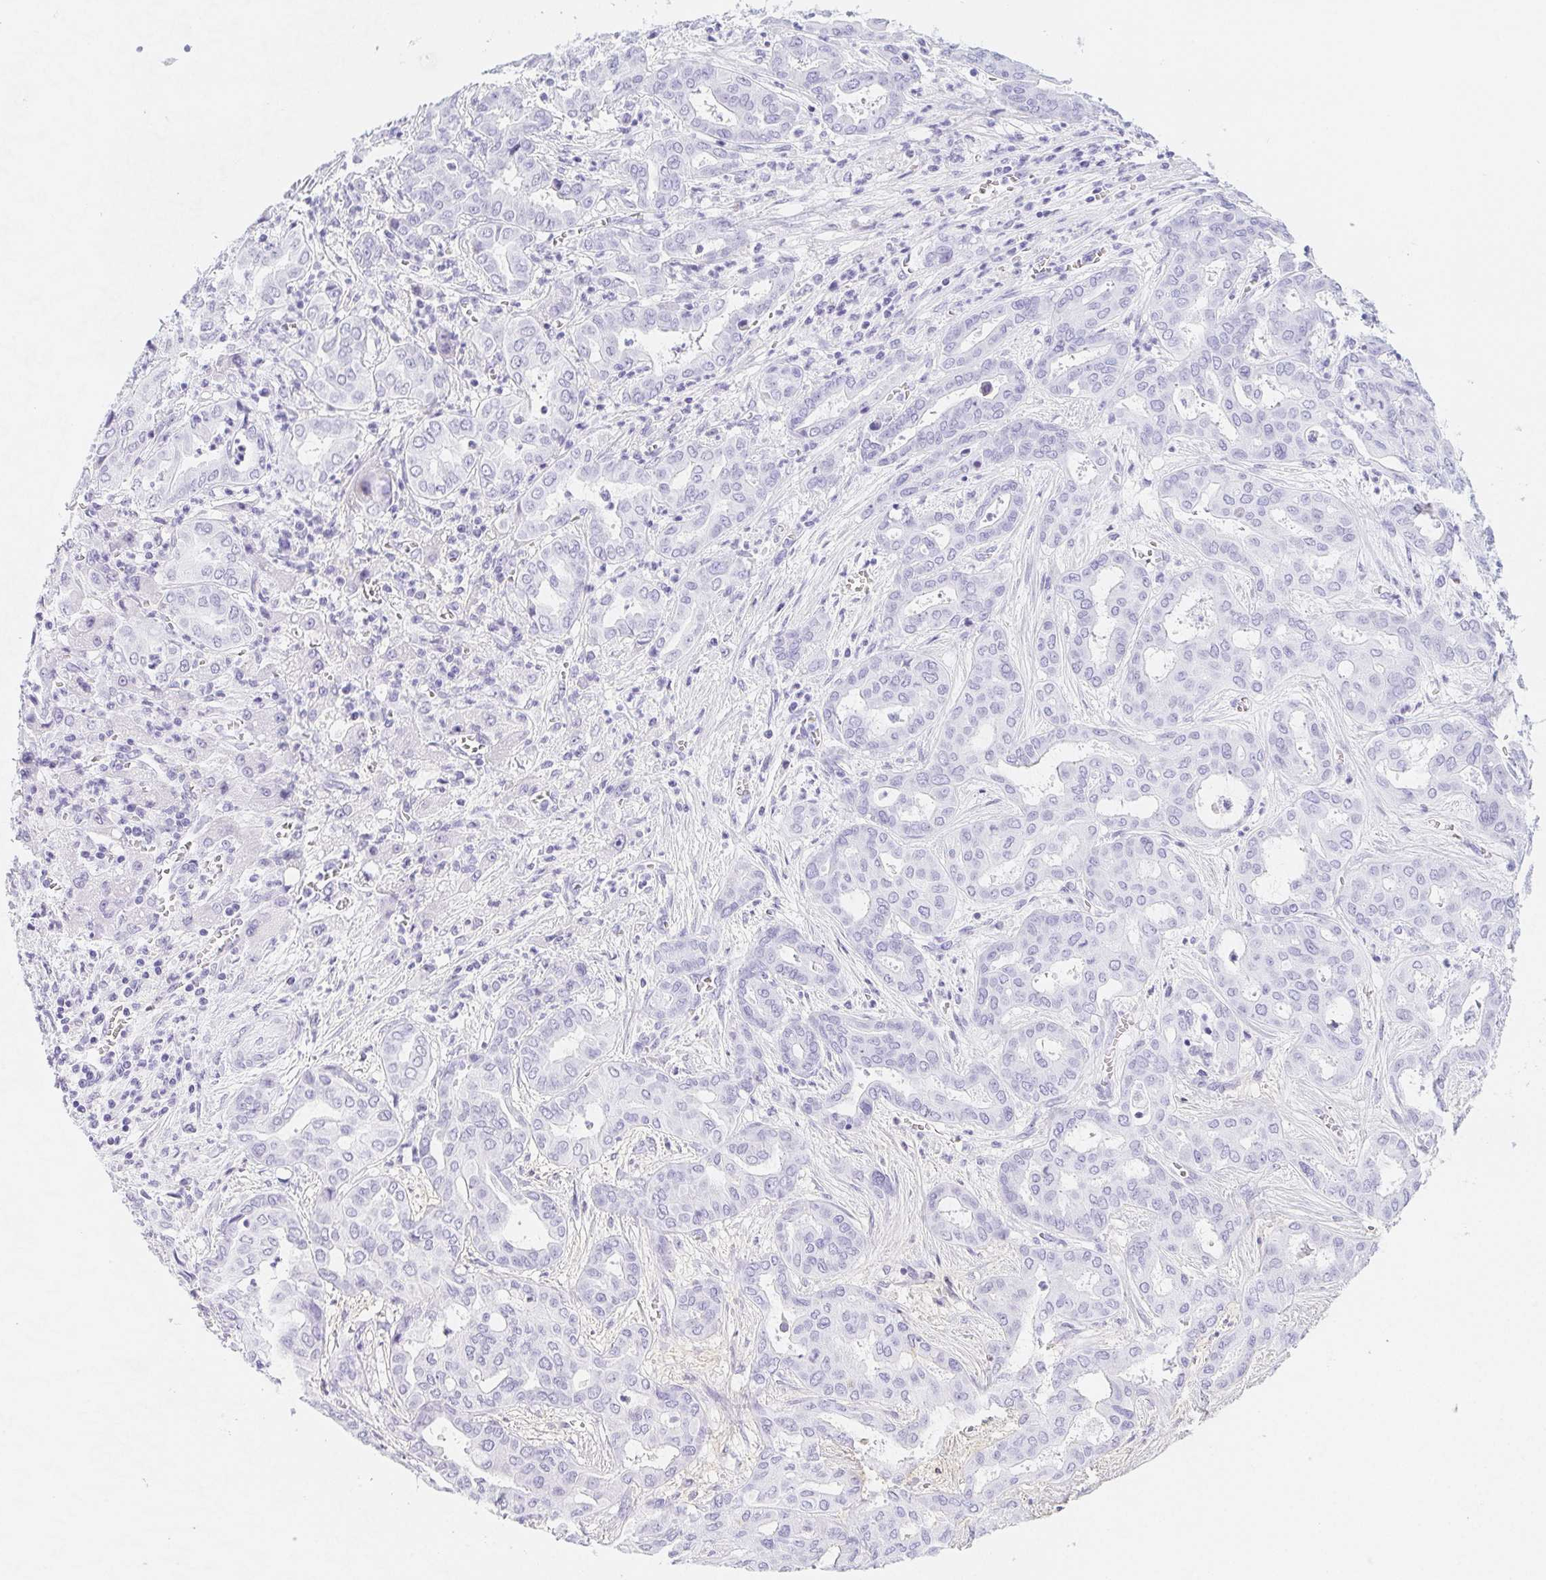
{"staining": {"intensity": "negative", "quantity": "none", "location": "none"}, "tissue": "liver cancer", "cell_type": "Tumor cells", "image_type": "cancer", "snomed": [{"axis": "morphology", "description": "Cholangiocarcinoma"}, {"axis": "topography", "description": "Liver"}], "caption": "Cholangiocarcinoma (liver) was stained to show a protein in brown. There is no significant expression in tumor cells.", "gene": "ITIH2", "patient": {"sex": "female", "age": 64}}